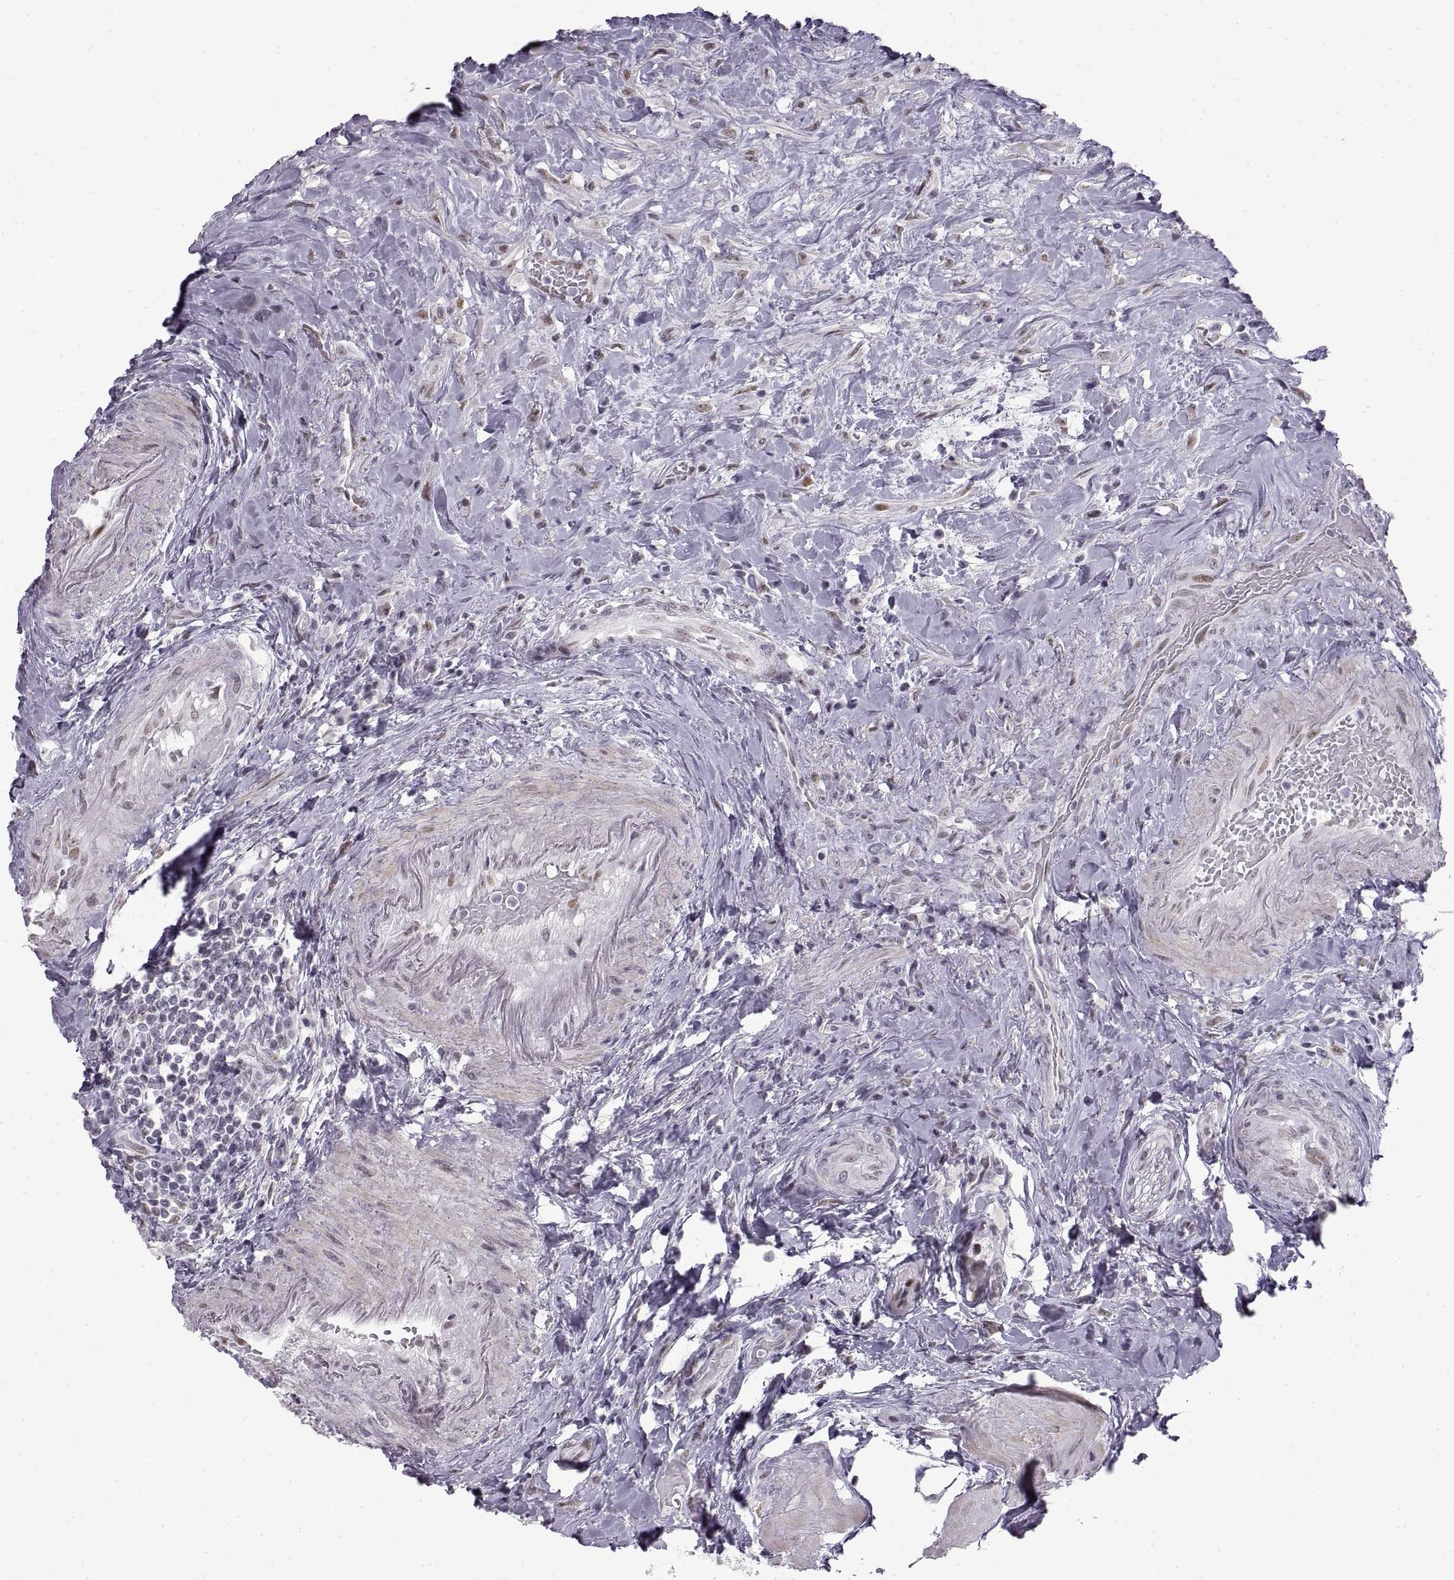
{"staining": {"intensity": "negative", "quantity": "none", "location": "none"}, "tissue": "urothelial cancer", "cell_type": "Tumor cells", "image_type": "cancer", "snomed": [{"axis": "morphology", "description": "Urothelial carcinoma, High grade"}, {"axis": "topography", "description": "Urinary bladder"}], "caption": "IHC micrograph of high-grade urothelial carcinoma stained for a protein (brown), which reveals no staining in tumor cells. (Brightfield microscopy of DAB immunohistochemistry at high magnification).", "gene": "NANOS3", "patient": {"sex": "male", "age": 79}}